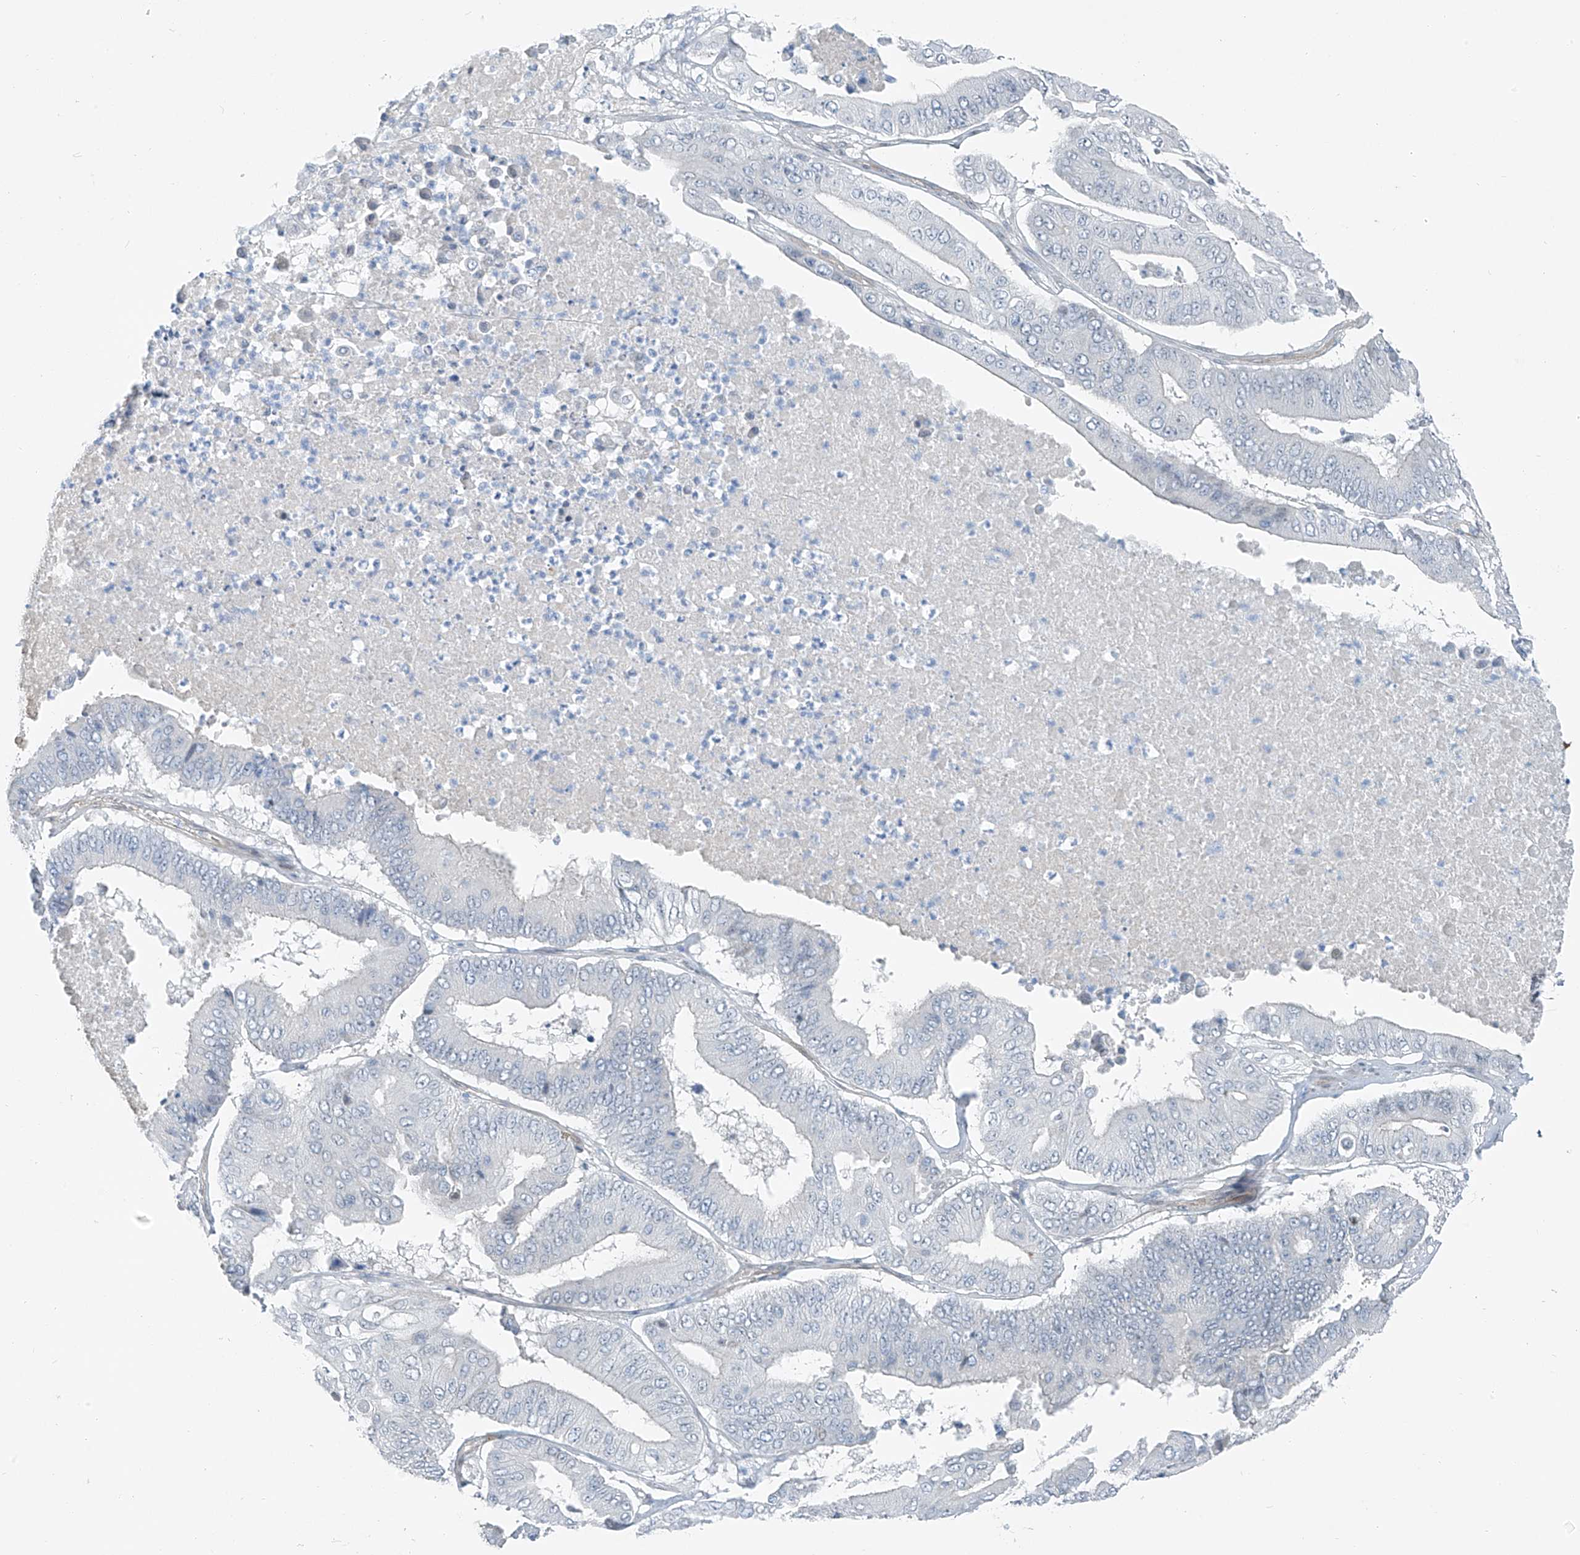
{"staining": {"intensity": "negative", "quantity": "none", "location": "none"}, "tissue": "pancreatic cancer", "cell_type": "Tumor cells", "image_type": "cancer", "snomed": [{"axis": "morphology", "description": "Adenocarcinoma, NOS"}, {"axis": "topography", "description": "Pancreas"}], "caption": "The photomicrograph displays no significant expression in tumor cells of pancreatic adenocarcinoma.", "gene": "TNS2", "patient": {"sex": "female", "age": 77}}